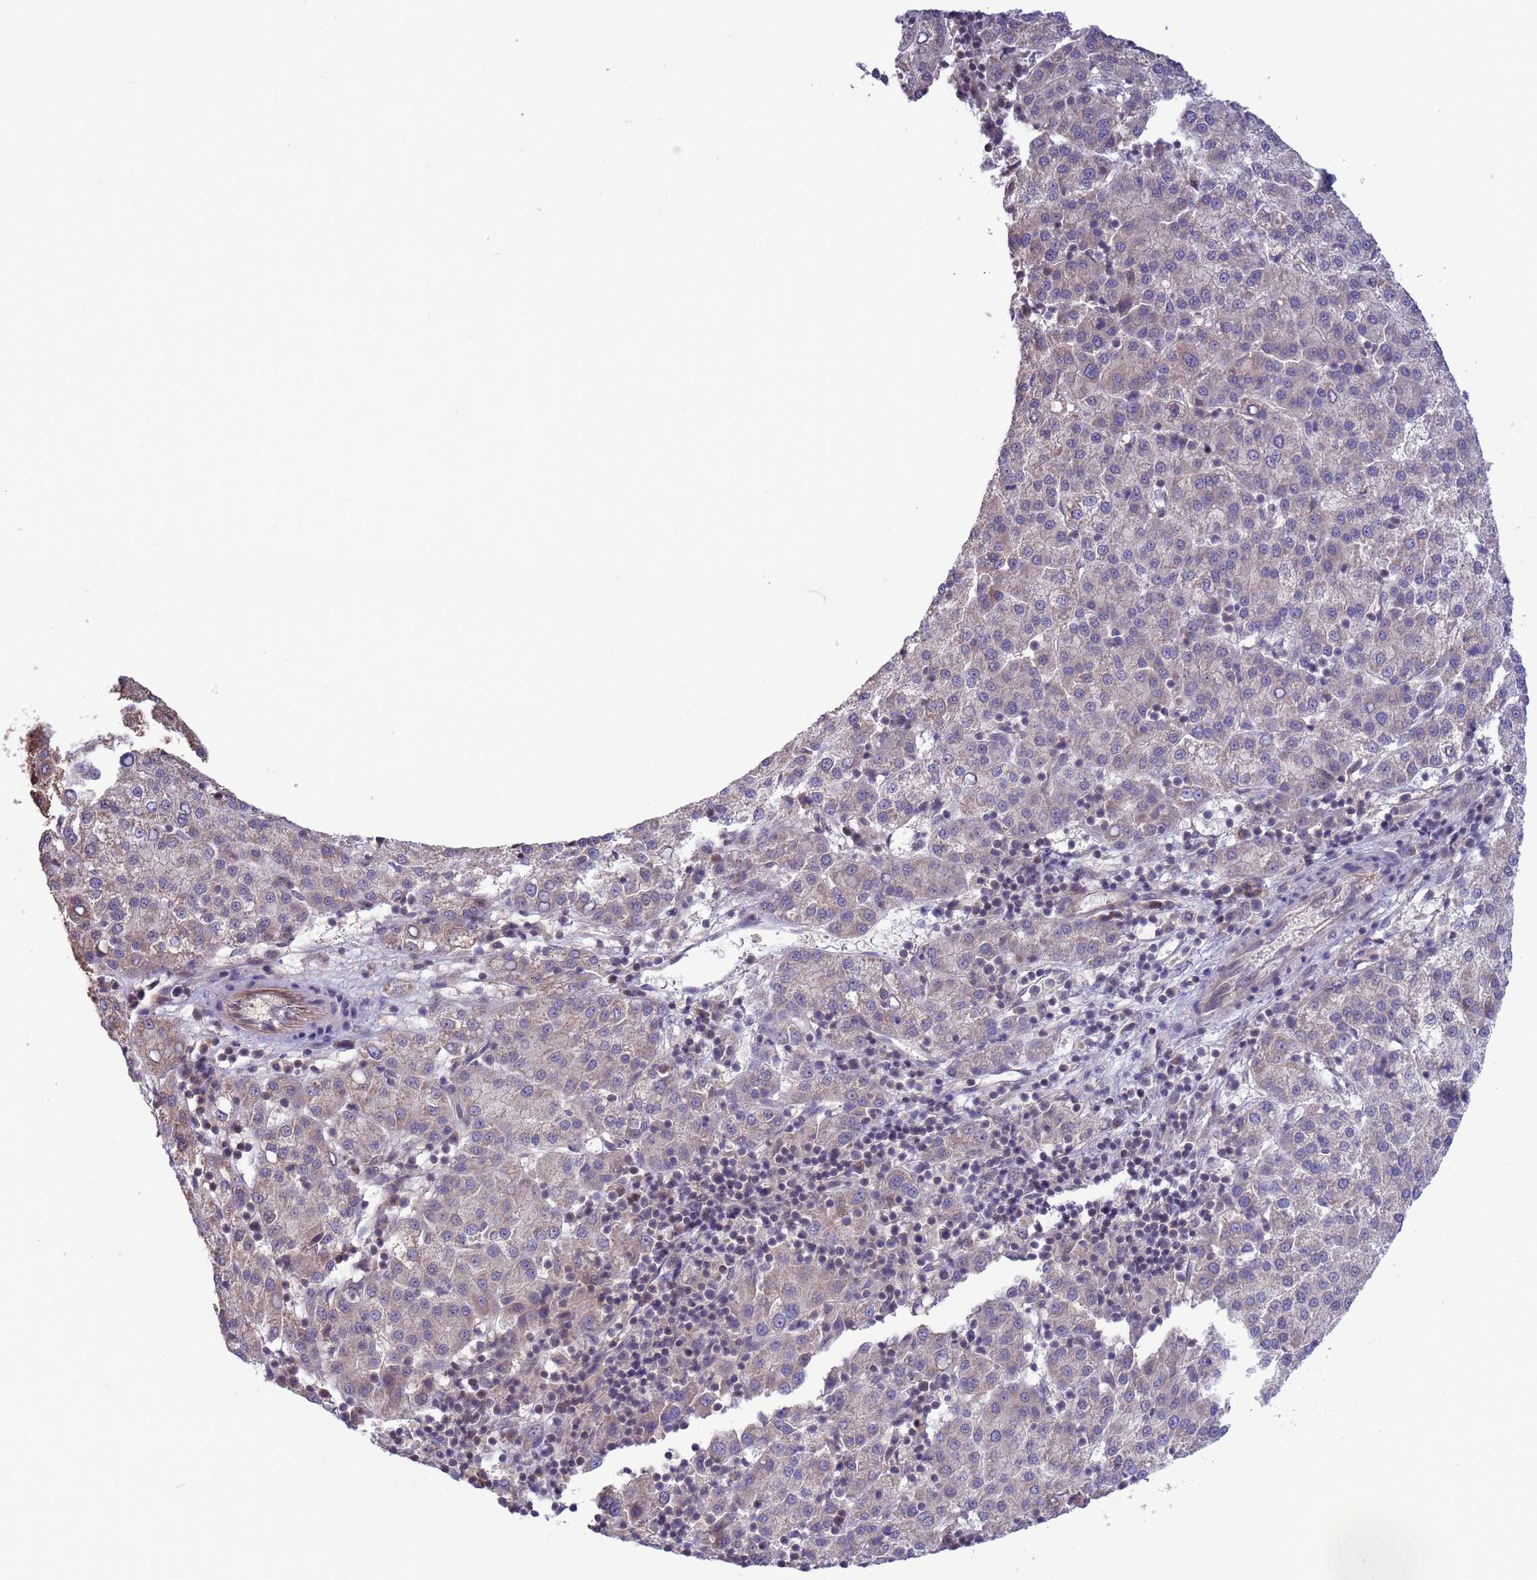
{"staining": {"intensity": "negative", "quantity": "none", "location": "none"}, "tissue": "liver cancer", "cell_type": "Tumor cells", "image_type": "cancer", "snomed": [{"axis": "morphology", "description": "Carcinoma, Hepatocellular, NOS"}, {"axis": "topography", "description": "Liver"}], "caption": "Immunohistochemistry (IHC) of liver cancer exhibits no expression in tumor cells.", "gene": "GJA10", "patient": {"sex": "female", "age": 58}}